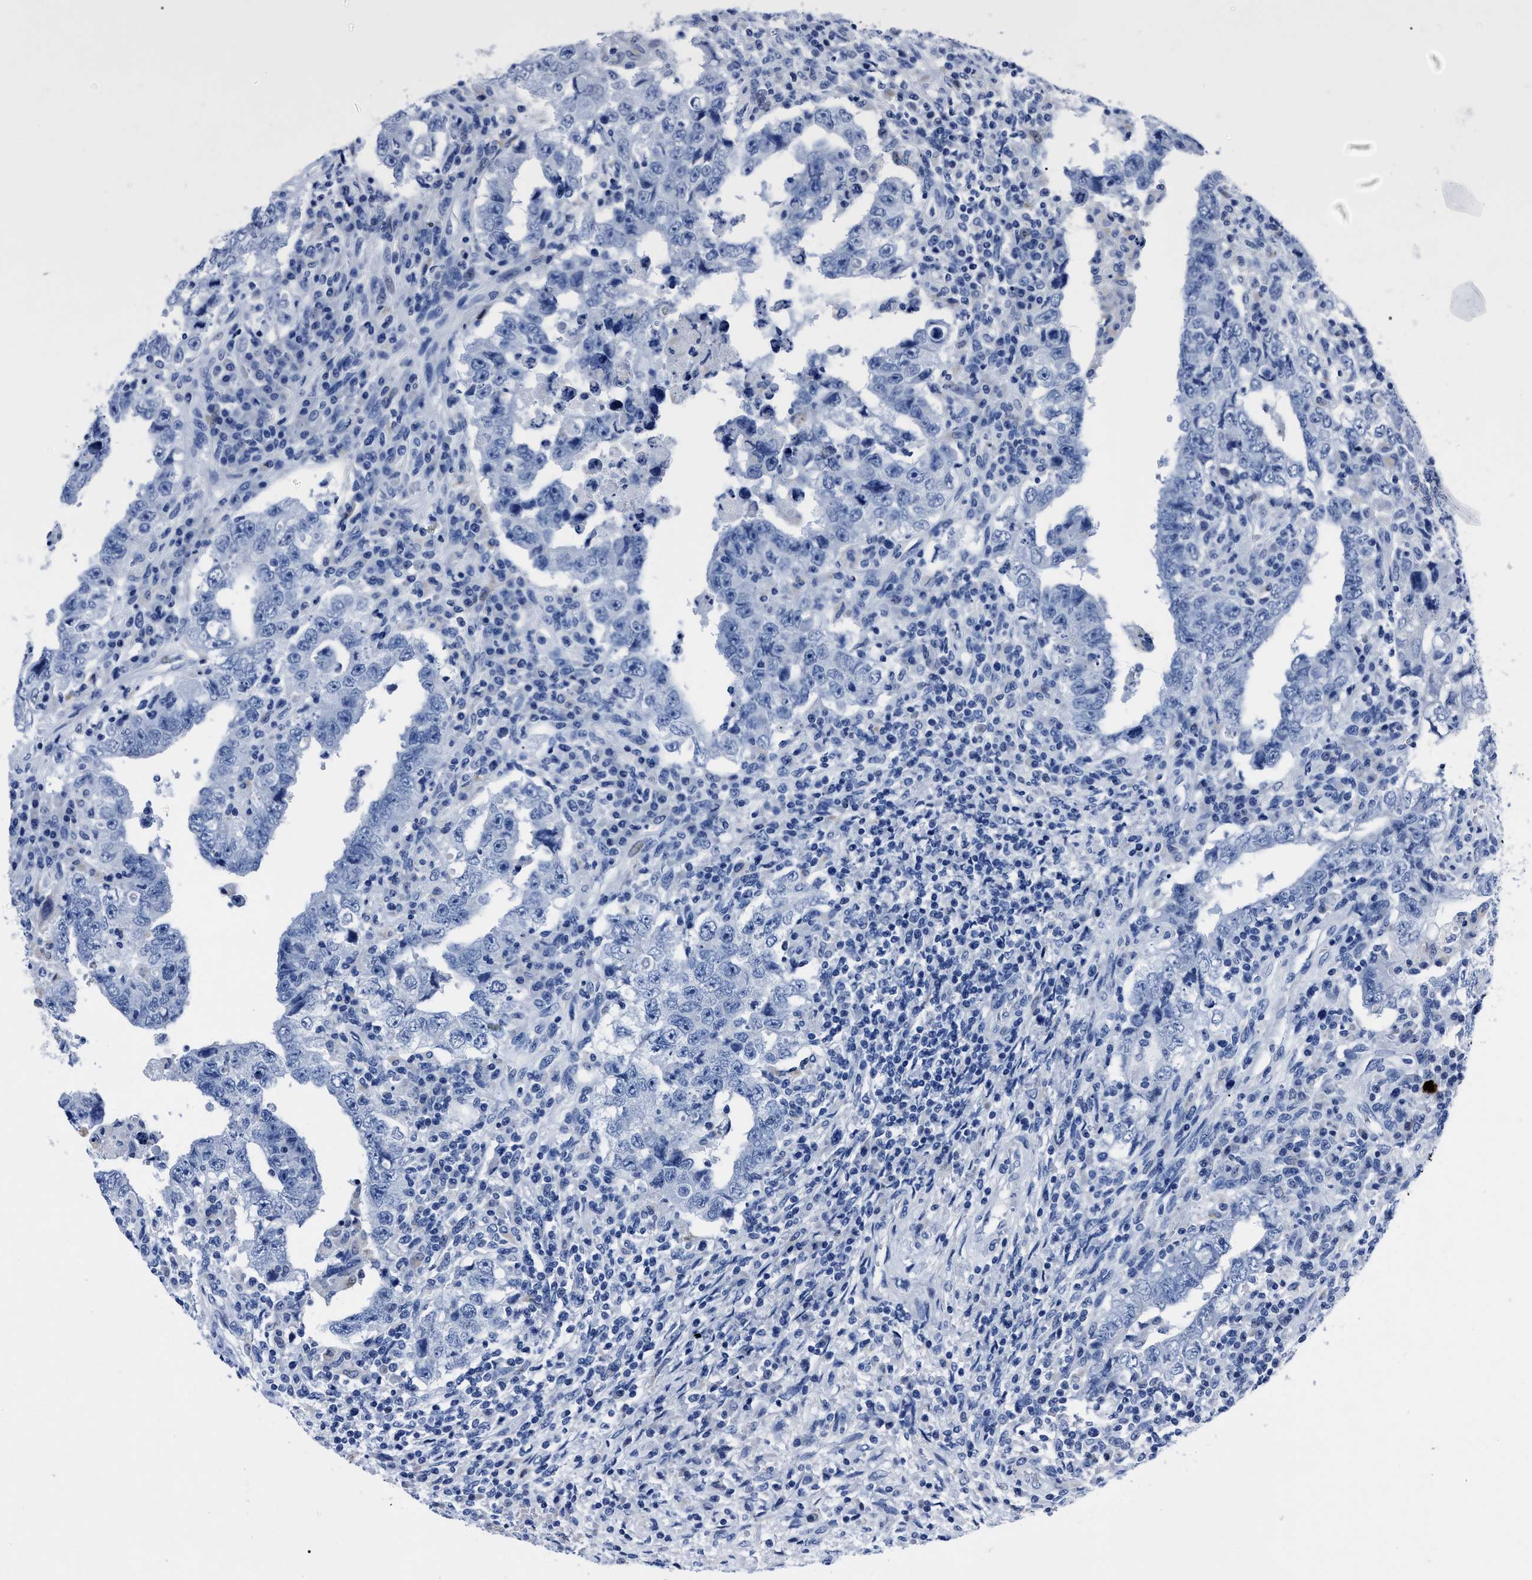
{"staining": {"intensity": "negative", "quantity": "none", "location": "none"}, "tissue": "testis cancer", "cell_type": "Tumor cells", "image_type": "cancer", "snomed": [{"axis": "morphology", "description": "Carcinoma, Embryonal, NOS"}, {"axis": "topography", "description": "Testis"}], "caption": "The IHC histopathology image has no significant positivity in tumor cells of testis cancer (embryonal carcinoma) tissue.", "gene": "MOV10L1", "patient": {"sex": "male", "age": 26}}